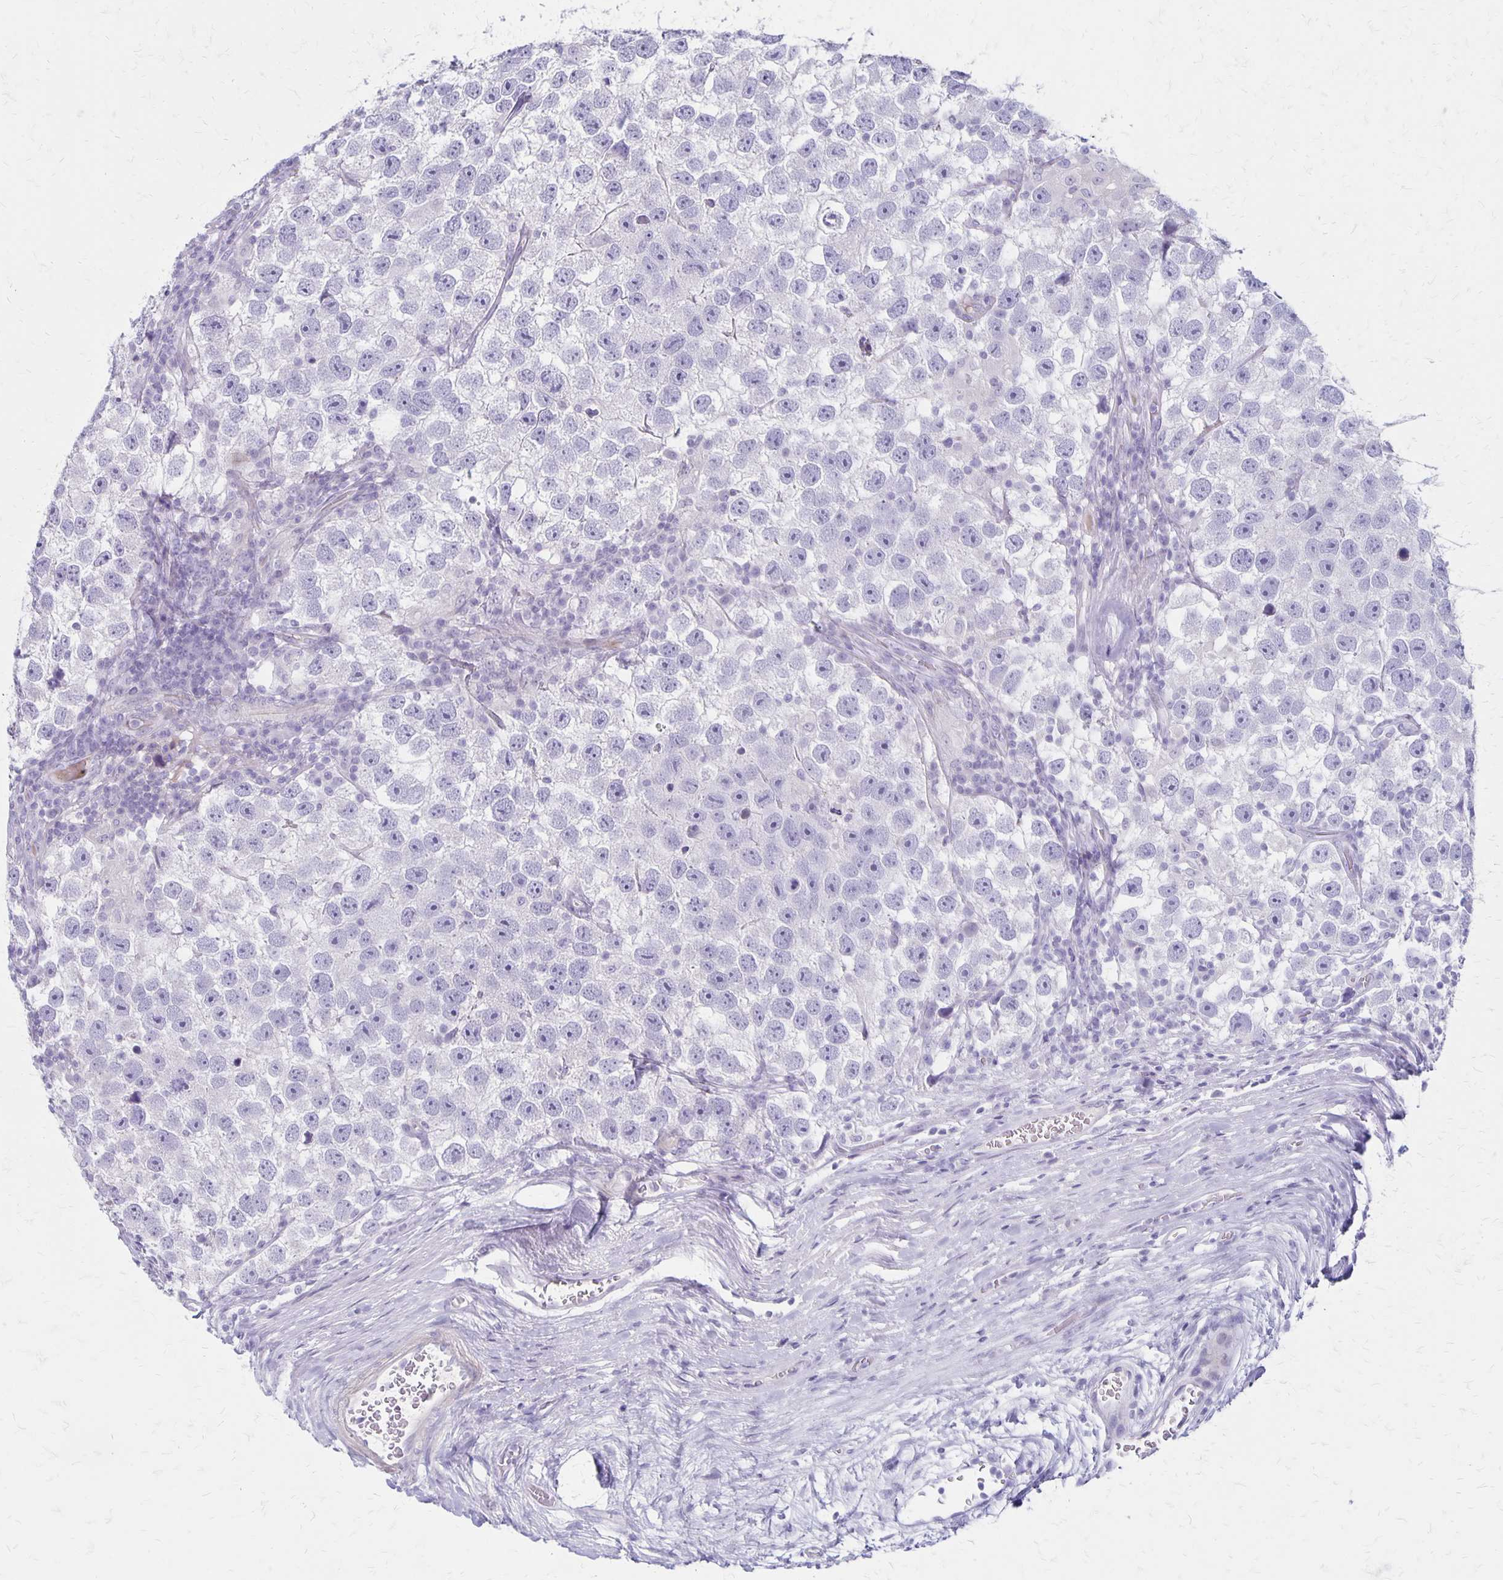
{"staining": {"intensity": "negative", "quantity": "none", "location": "none"}, "tissue": "testis cancer", "cell_type": "Tumor cells", "image_type": "cancer", "snomed": [{"axis": "morphology", "description": "Seminoma, NOS"}, {"axis": "topography", "description": "Testis"}], "caption": "This is an IHC micrograph of seminoma (testis). There is no positivity in tumor cells.", "gene": "HOMER1", "patient": {"sex": "male", "age": 26}}